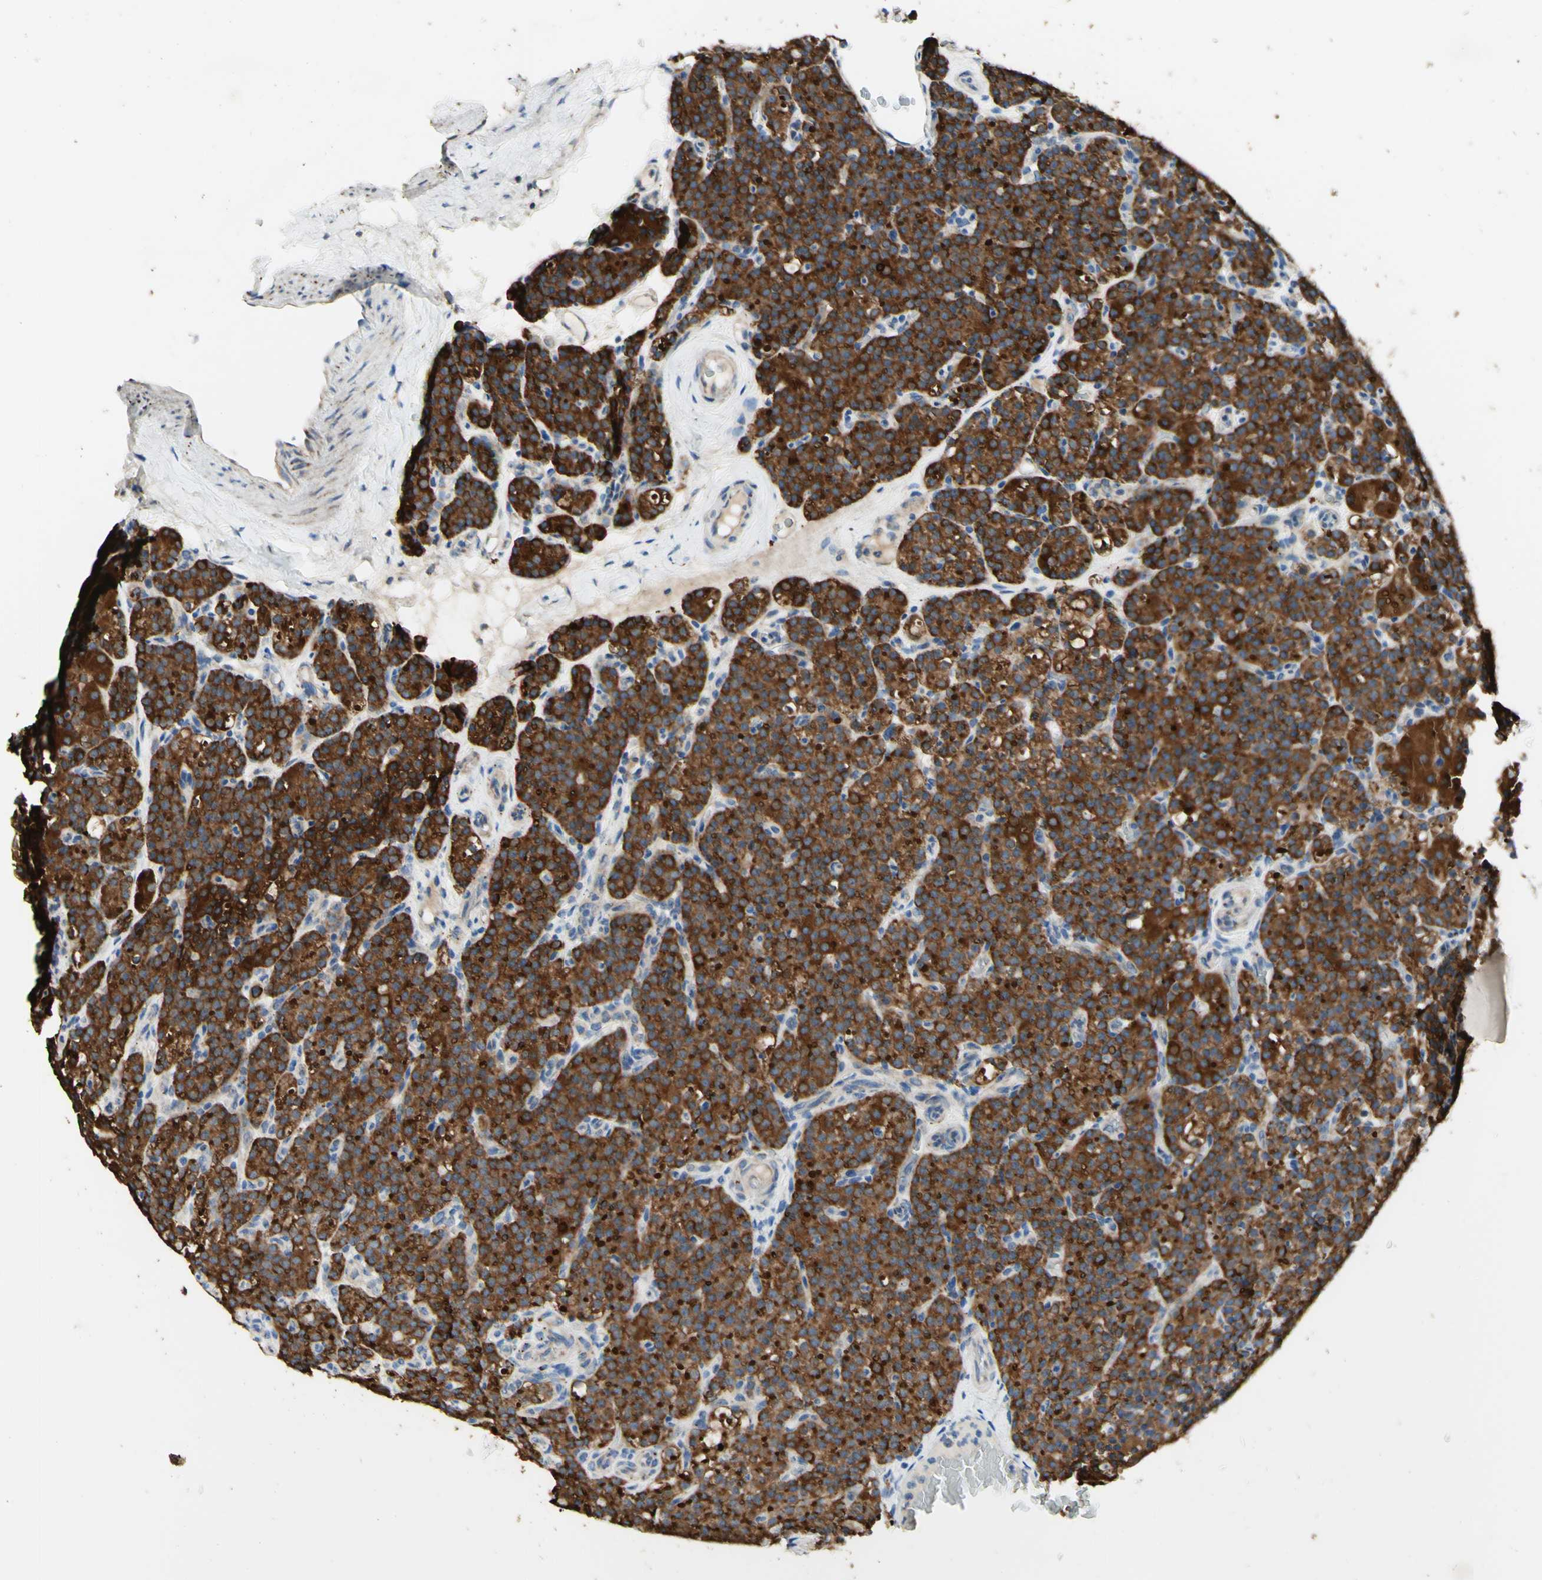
{"staining": {"intensity": "strong", "quantity": ">75%", "location": "cytoplasmic/membranous"}, "tissue": "parathyroid gland", "cell_type": "Glandular cells", "image_type": "normal", "snomed": [{"axis": "morphology", "description": "Normal tissue, NOS"}, {"axis": "topography", "description": "Parathyroid gland"}], "caption": "Human parathyroid gland stained with a brown dye reveals strong cytoplasmic/membranous positive staining in about >75% of glandular cells.", "gene": "ARMC10", "patient": {"sex": "female", "age": 57}}